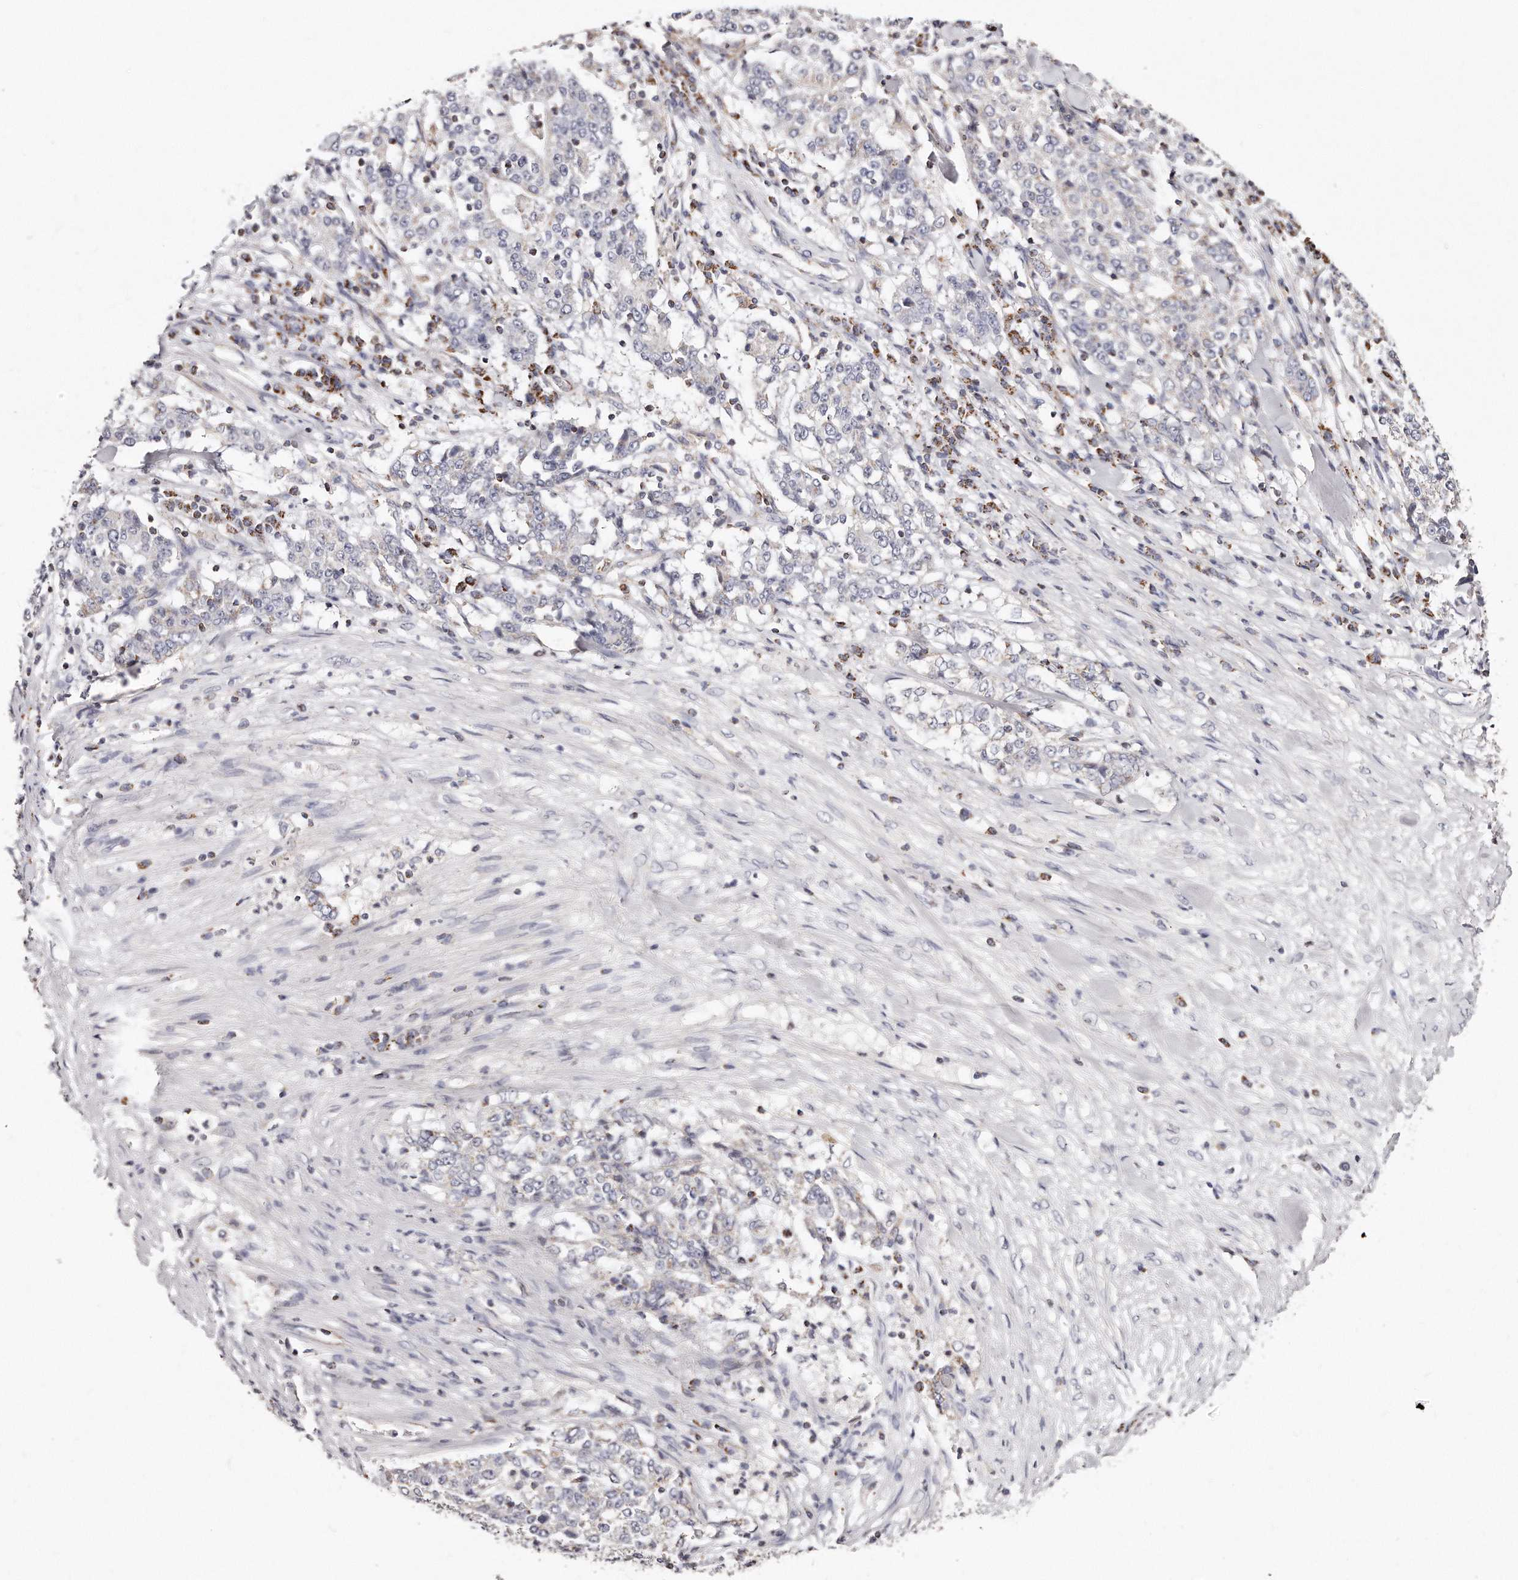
{"staining": {"intensity": "negative", "quantity": "none", "location": "none"}, "tissue": "stomach cancer", "cell_type": "Tumor cells", "image_type": "cancer", "snomed": [{"axis": "morphology", "description": "Adenocarcinoma, NOS"}, {"axis": "topography", "description": "Stomach"}], "caption": "The histopathology image exhibits no staining of tumor cells in stomach cancer.", "gene": "RTKN", "patient": {"sex": "male", "age": 59}}